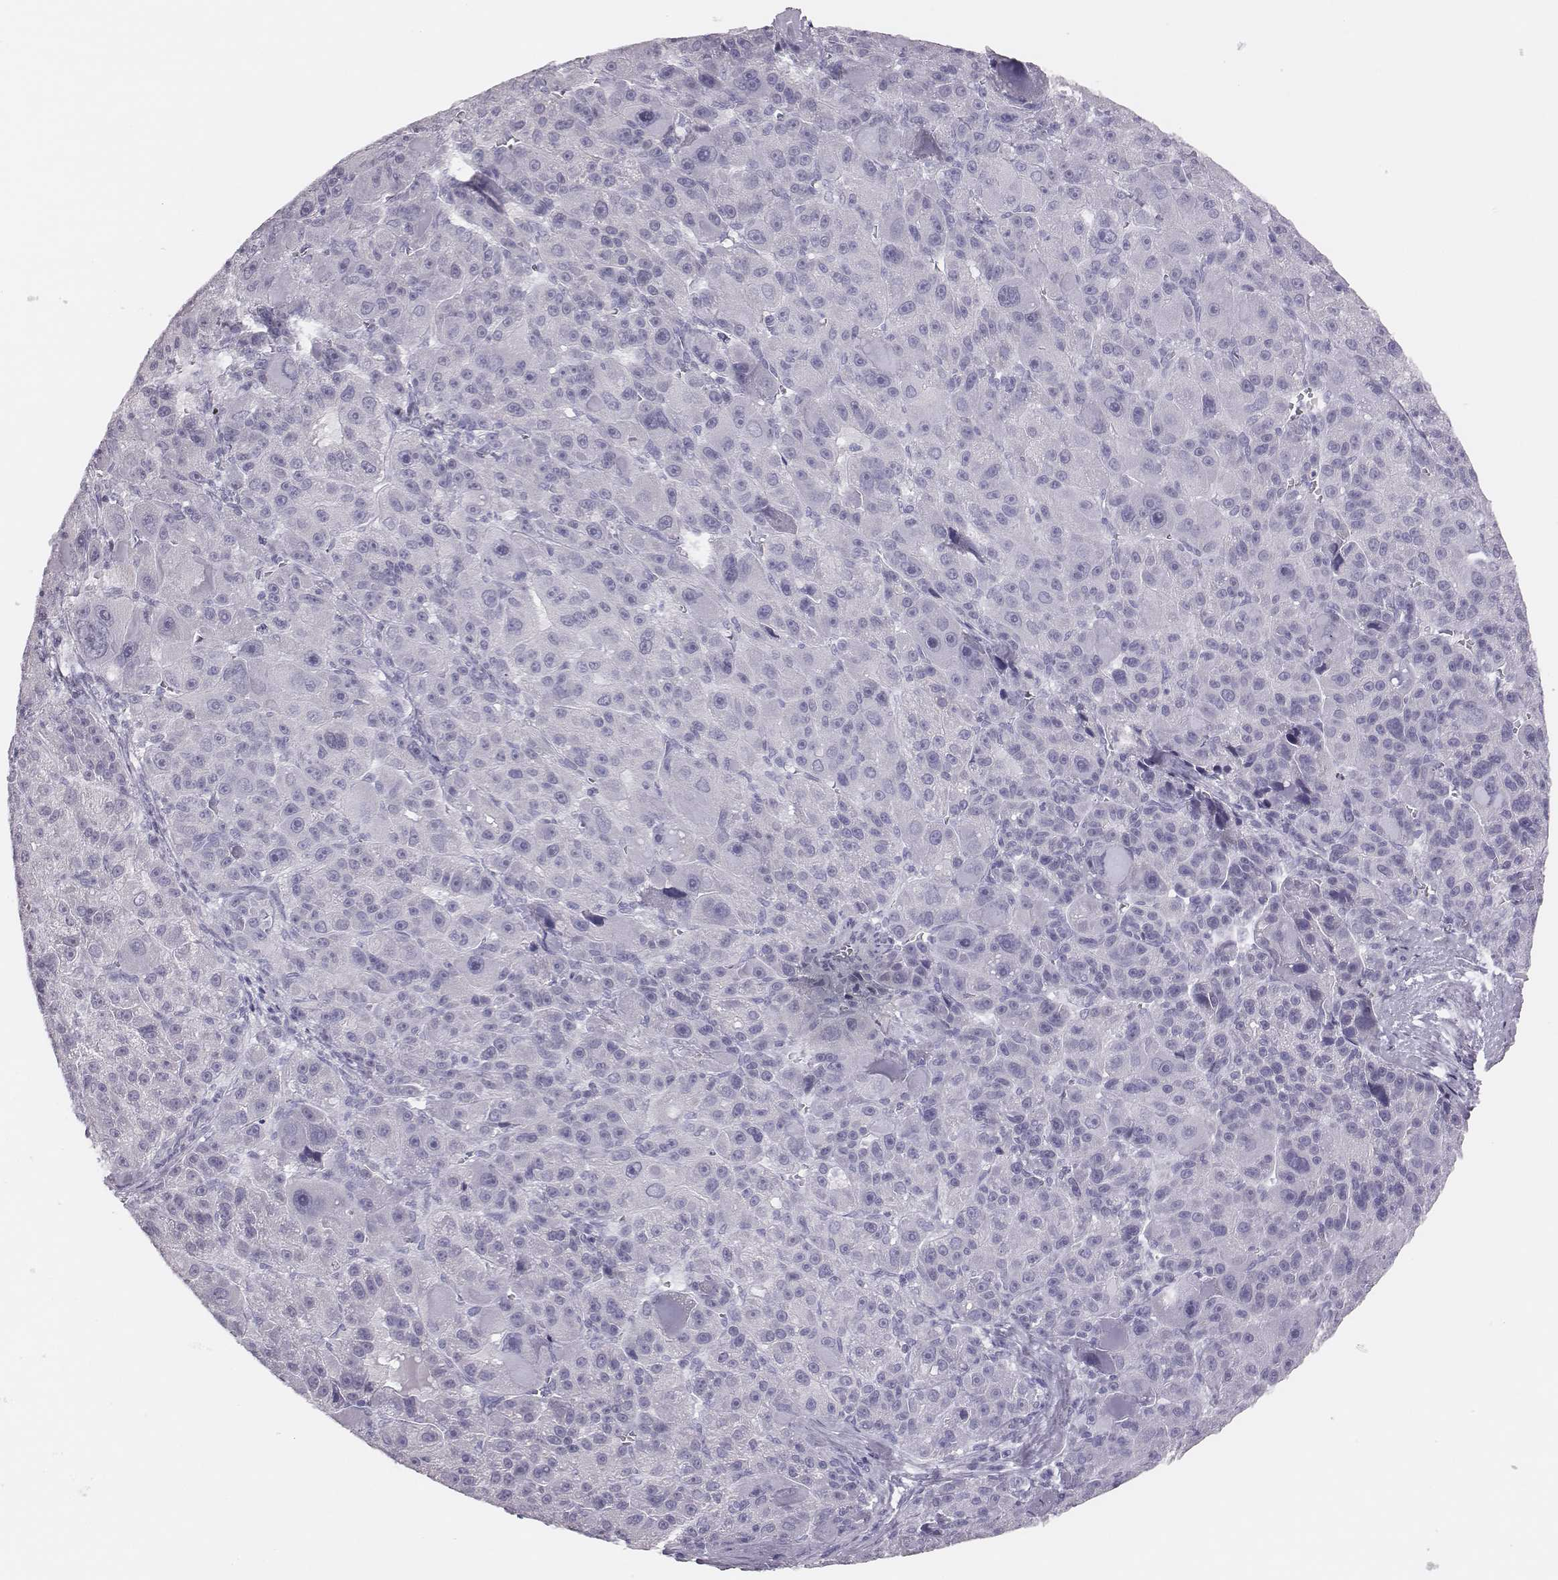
{"staining": {"intensity": "negative", "quantity": "none", "location": "none"}, "tissue": "liver cancer", "cell_type": "Tumor cells", "image_type": "cancer", "snomed": [{"axis": "morphology", "description": "Carcinoma, Hepatocellular, NOS"}, {"axis": "topography", "description": "Liver"}], "caption": "IHC image of liver cancer (hepatocellular carcinoma) stained for a protein (brown), which exhibits no staining in tumor cells.", "gene": "H1-6", "patient": {"sex": "male", "age": 76}}